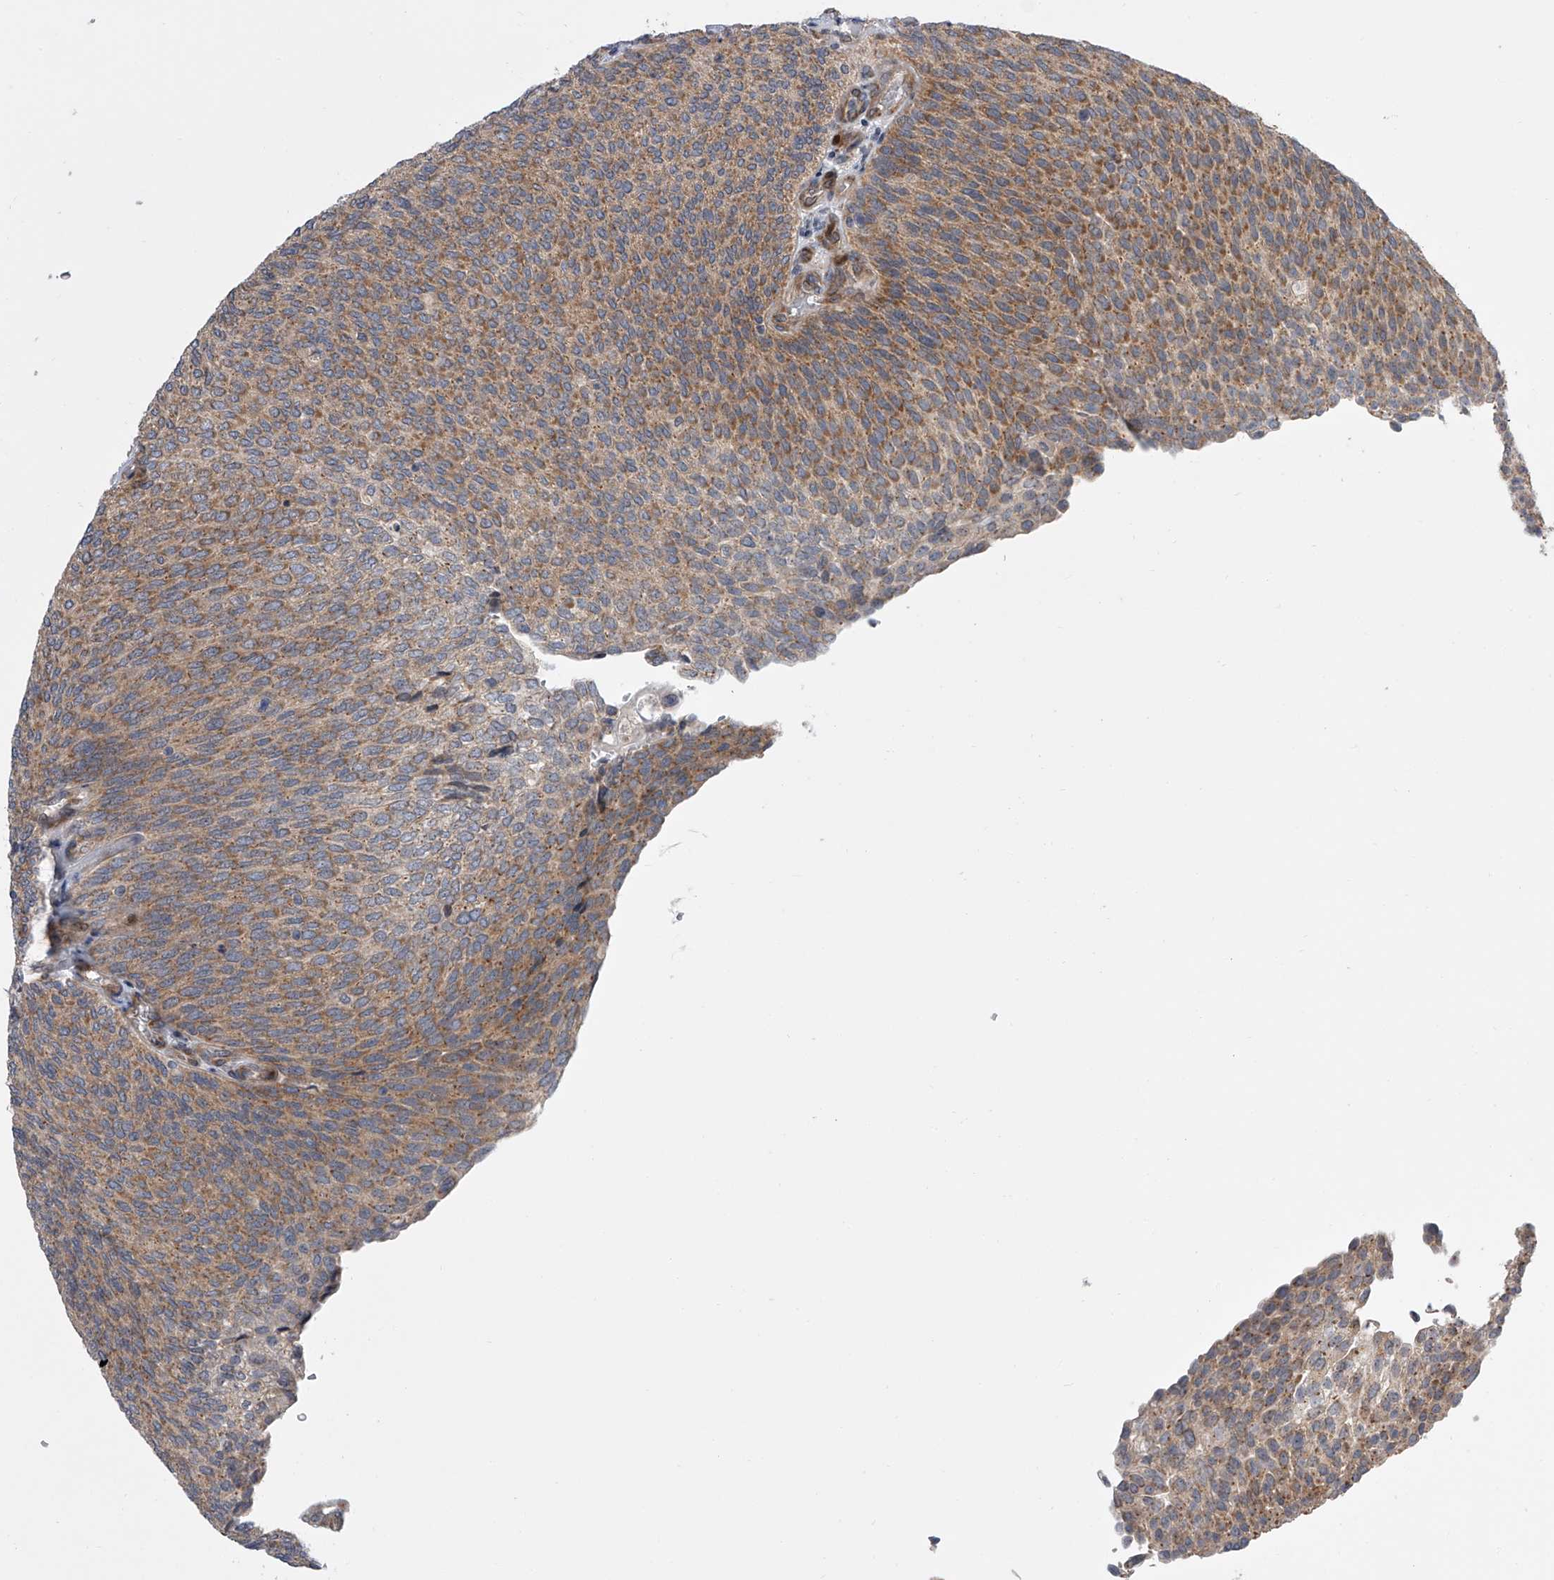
{"staining": {"intensity": "moderate", "quantity": ">75%", "location": "cytoplasmic/membranous"}, "tissue": "urothelial cancer", "cell_type": "Tumor cells", "image_type": "cancer", "snomed": [{"axis": "morphology", "description": "Urothelial carcinoma, Low grade"}, {"axis": "topography", "description": "Urinary bladder"}], "caption": "This image demonstrates IHC staining of low-grade urothelial carcinoma, with medium moderate cytoplasmic/membranous expression in about >75% of tumor cells.", "gene": "DLGAP2", "patient": {"sex": "female", "age": 79}}